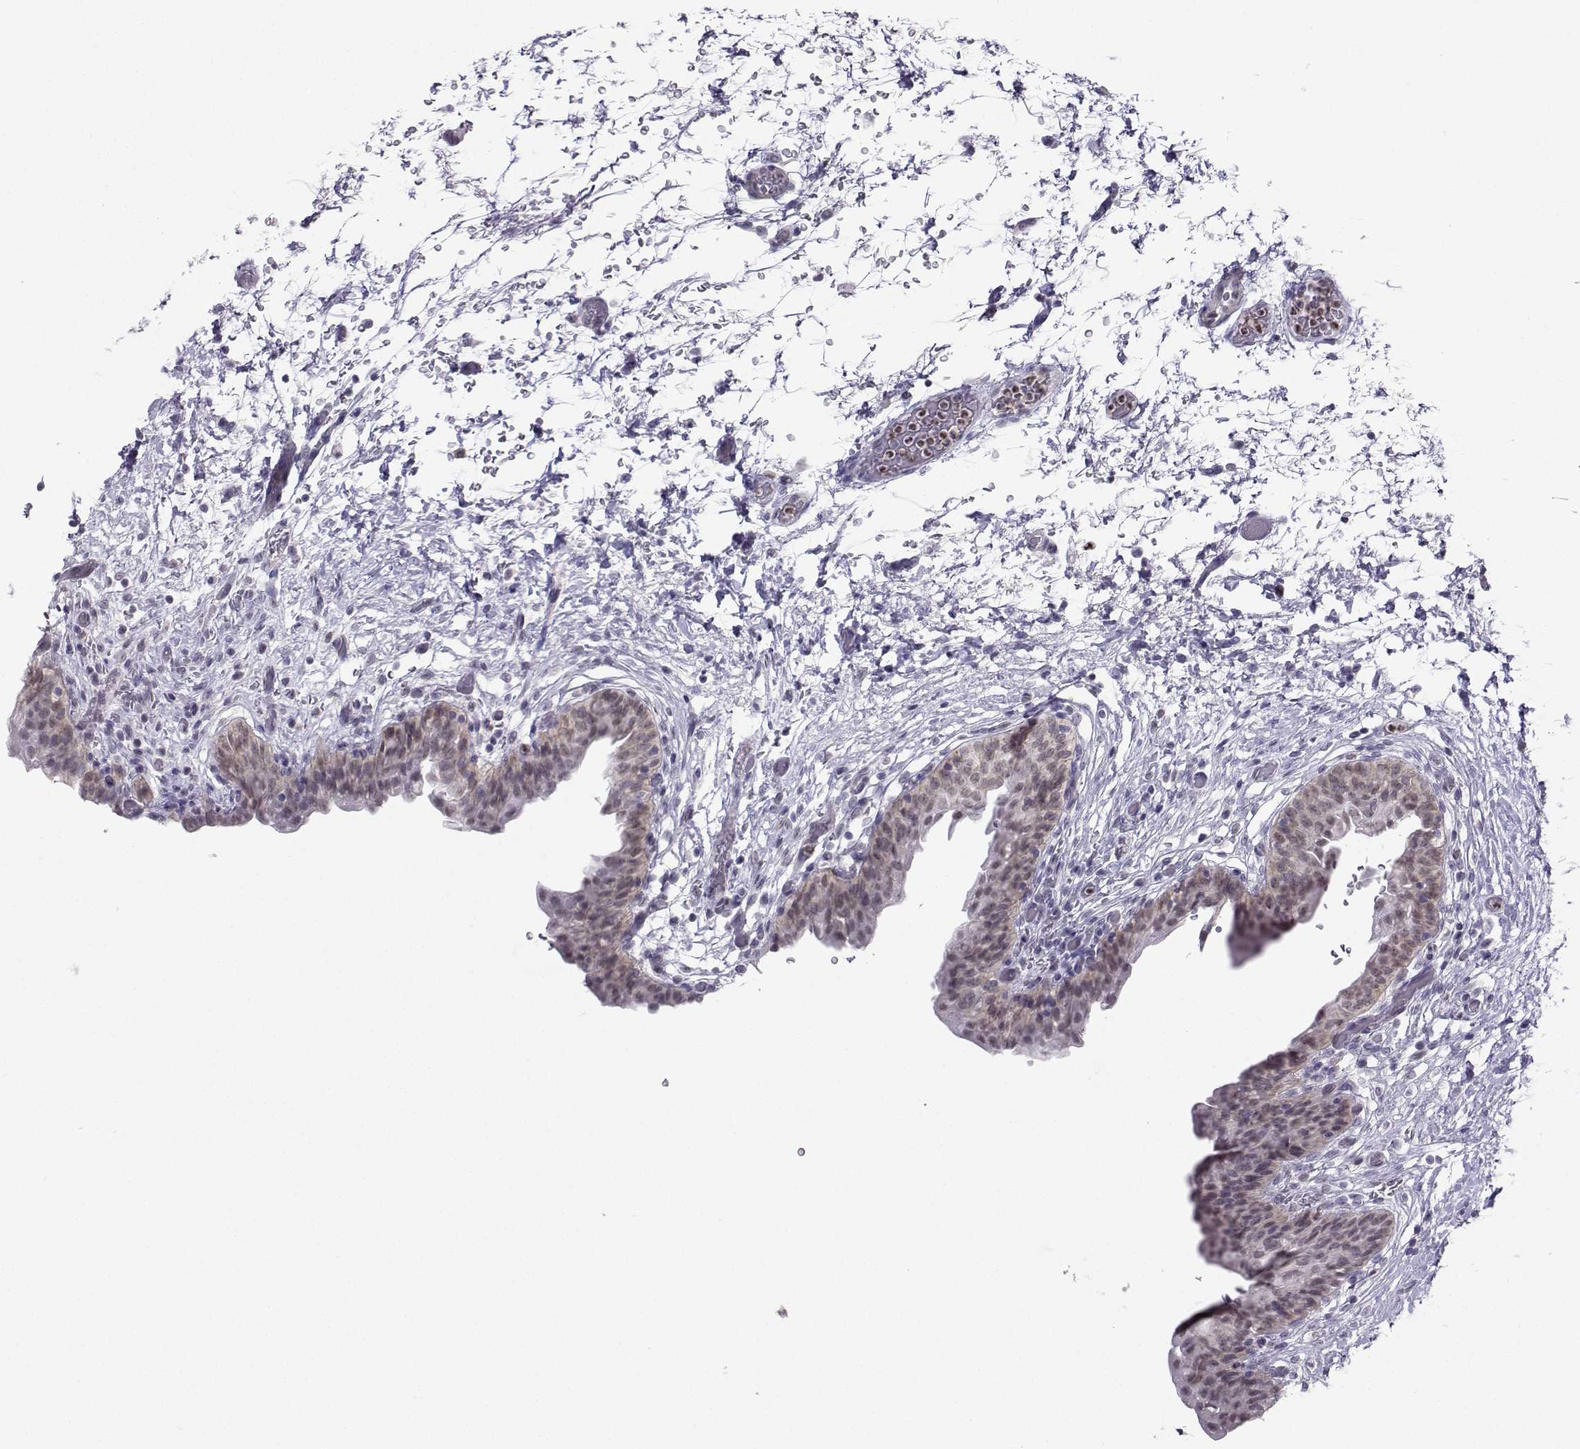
{"staining": {"intensity": "weak", "quantity": "25%-75%", "location": "nuclear"}, "tissue": "urinary bladder", "cell_type": "Urothelial cells", "image_type": "normal", "snomed": [{"axis": "morphology", "description": "Normal tissue, NOS"}, {"axis": "topography", "description": "Urinary bladder"}], "caption": "This is a micrograph of immunohistochemistry staining of unremarkable urinary bladder, which shows weak staining in the nuclear of urothelial cells.", "gene": "TEDC2", "patient": {"sex": "male", "age": 69}}